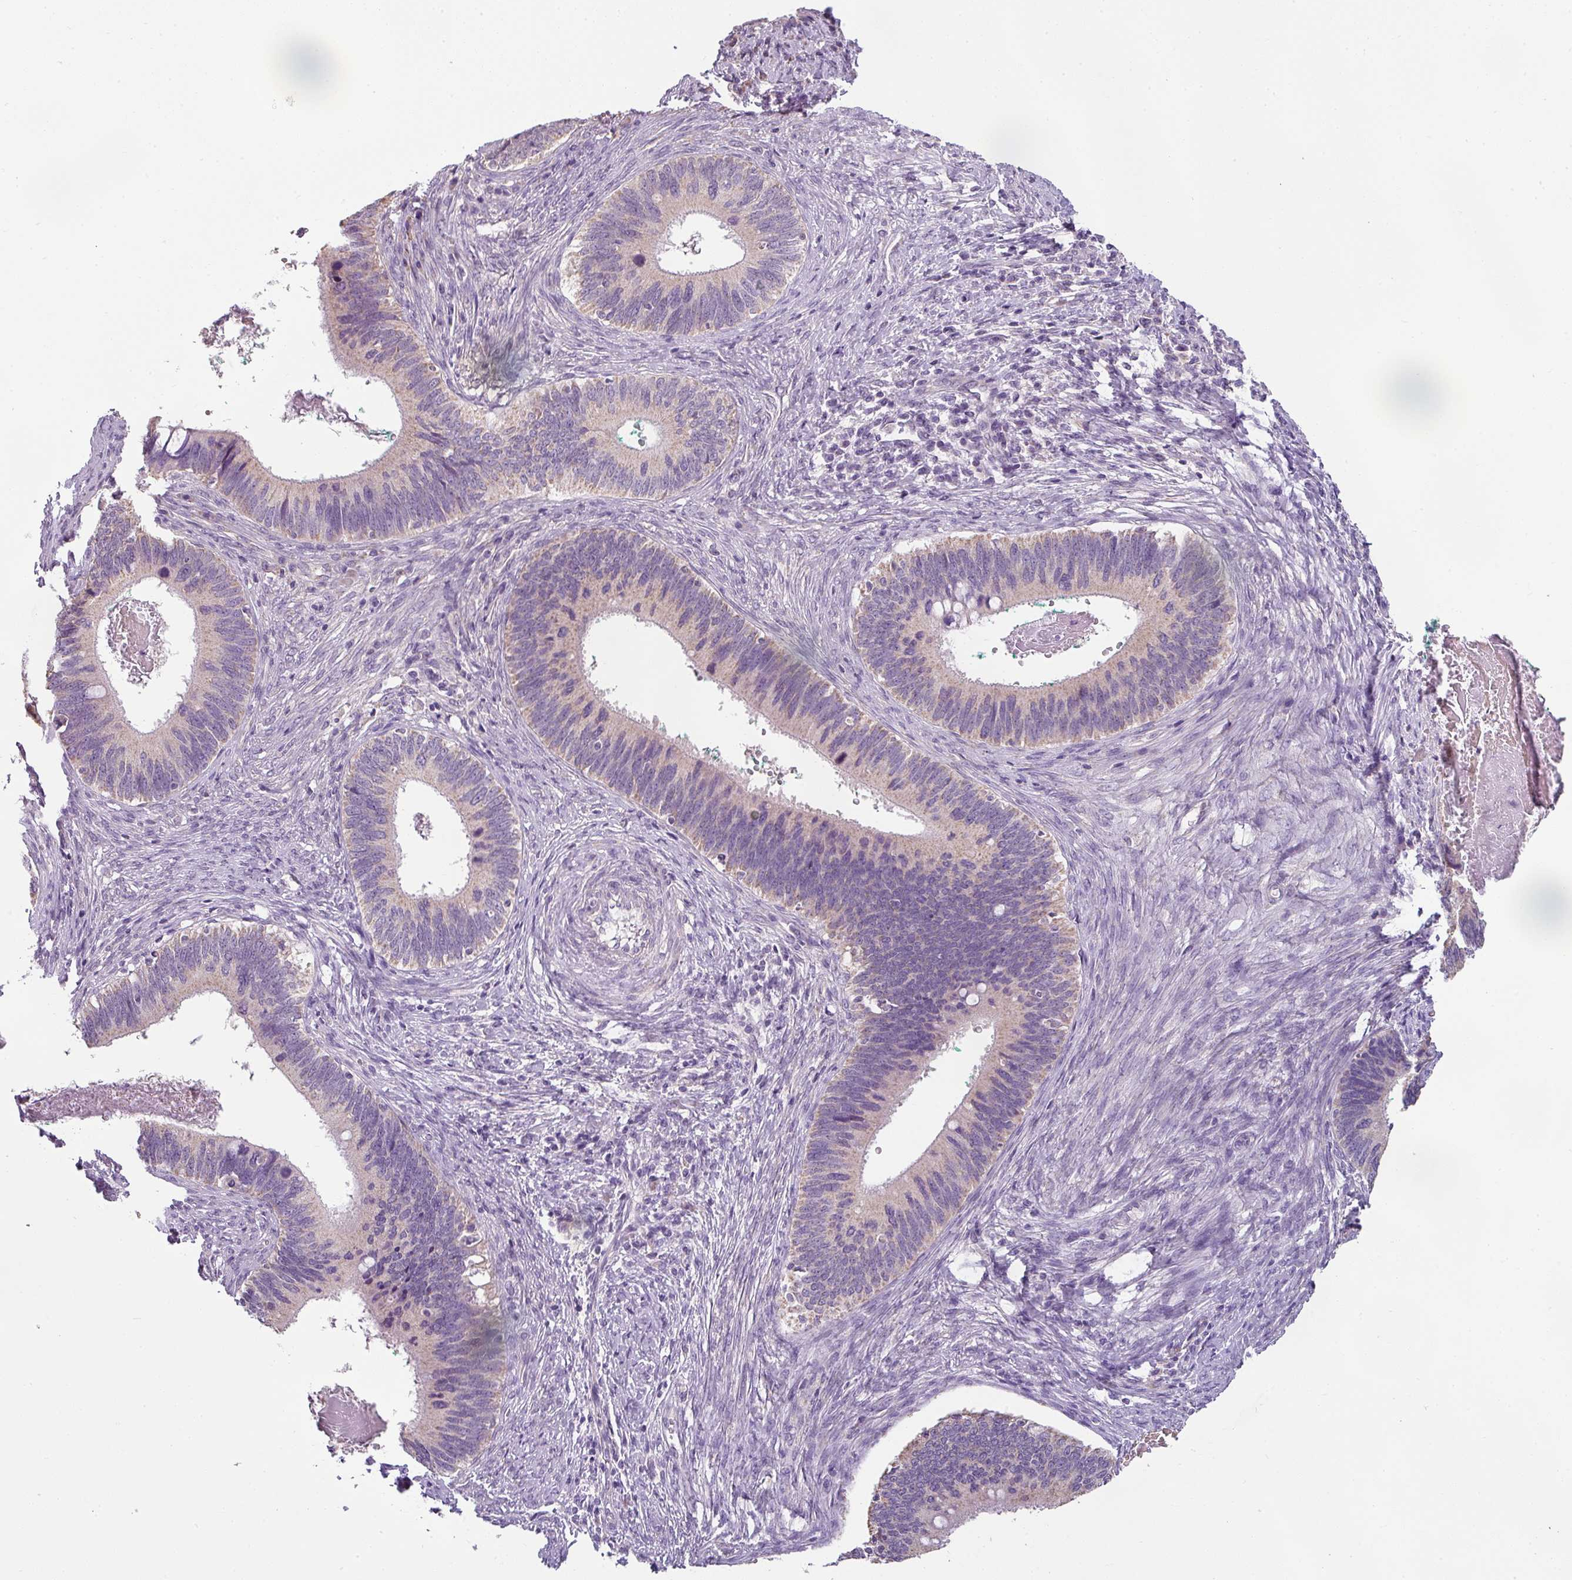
{"staining": {"intensity": "negative", "quantity": "none", "location": "none"}, "tissue": "cervical cancer", "cell_type": "Tumor cells", "image_type": "cancer", "snomed": [{"axis": "morphology", "description": "Adenocarcinoma, NOS"}, {"axis": "topography", "description": "Cervix"}], "caption": "DAB (3,3'-diaminobenzidine) immunohistochemical staining of human cervical cancer displays no significant positivity in tumor cells.", "gene": "PALS2", "patient": {"sex": "female", "age": 42}}